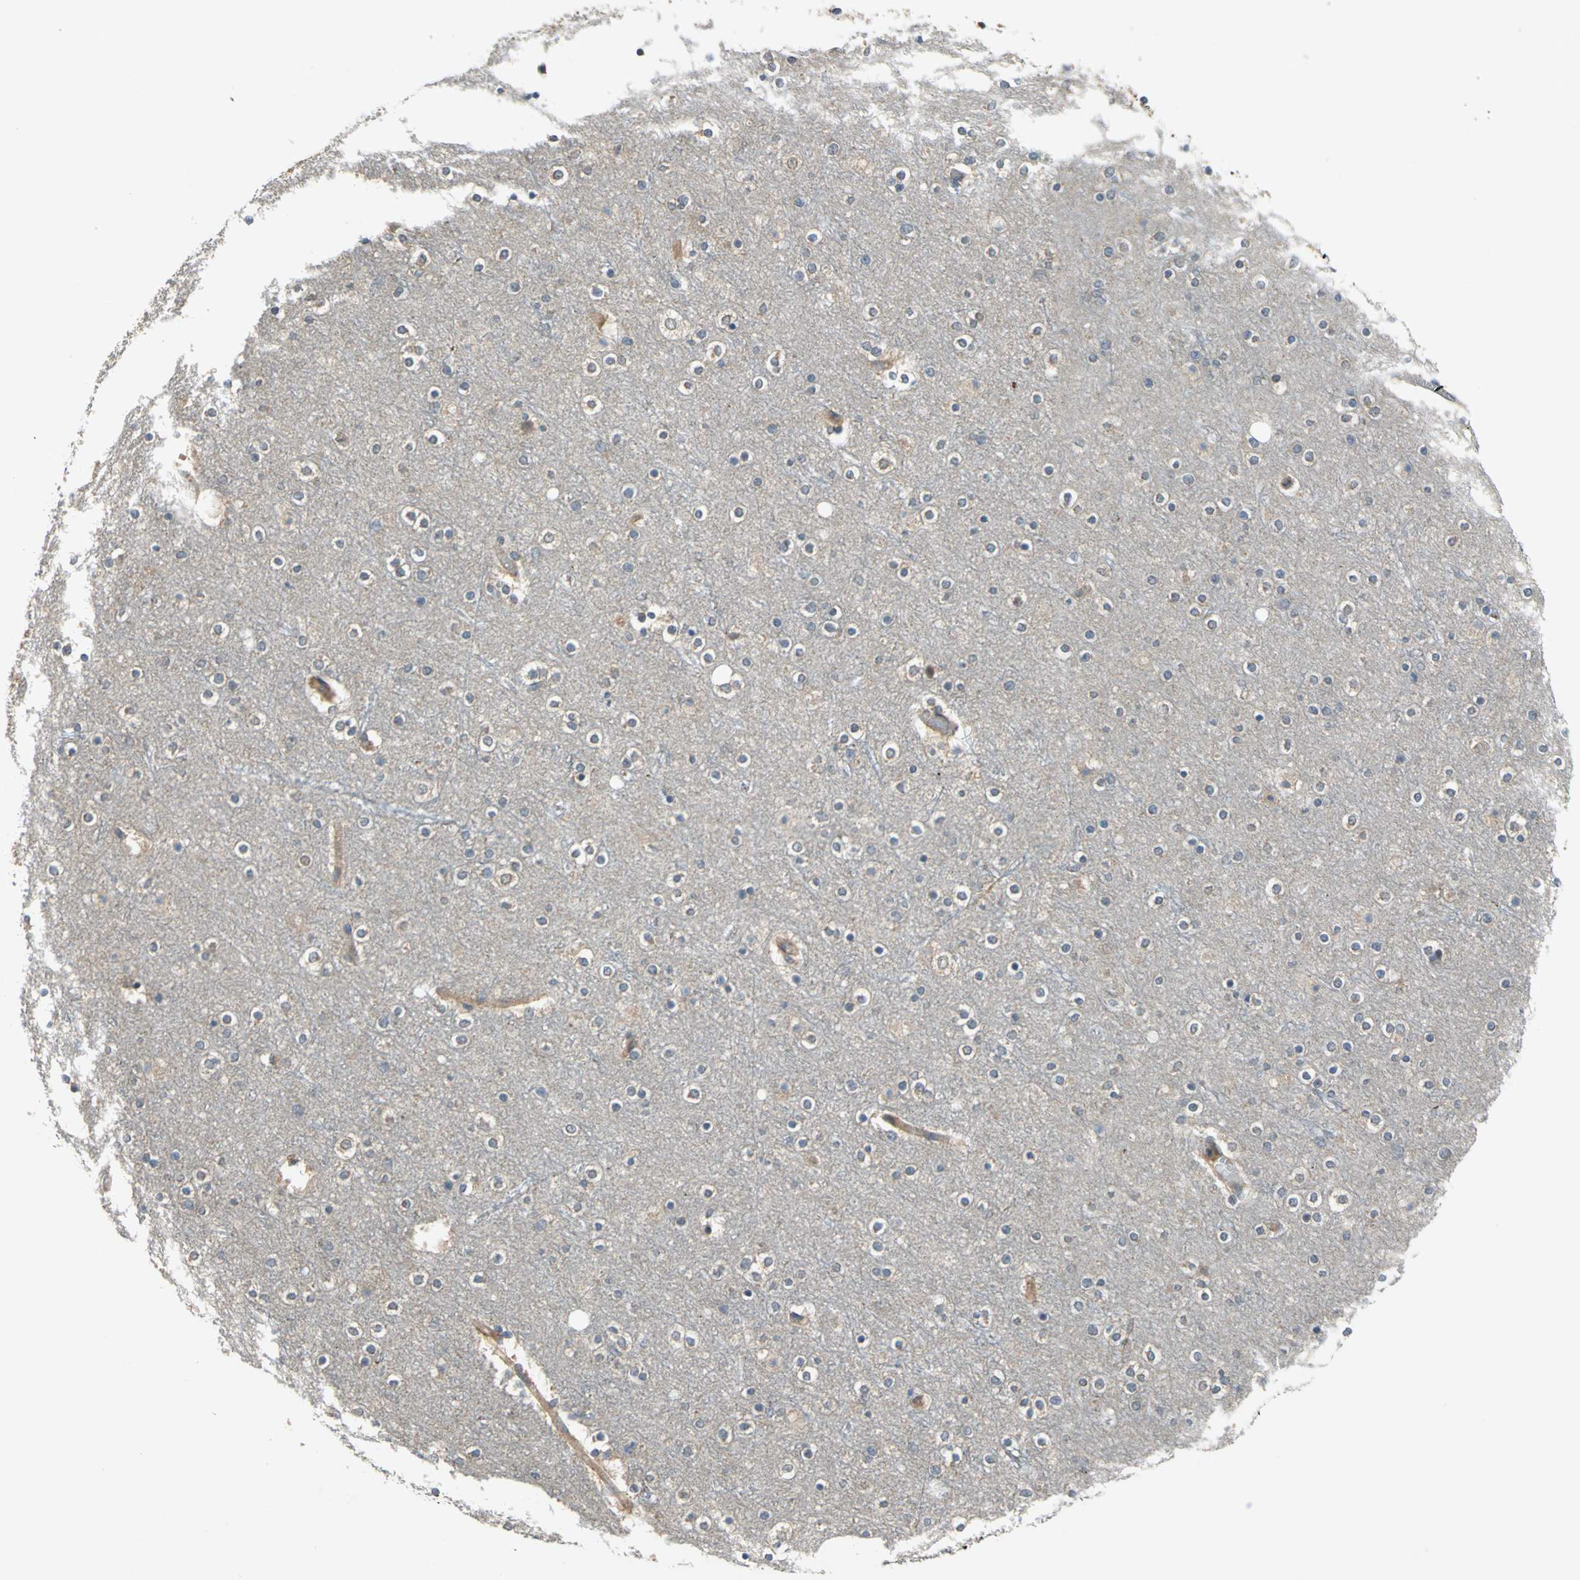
{"staining": {"intensity": "negative", "quantity": "none", "location": "none"}, "tissue": "cerebral cortex", "cell_type": "Endothelial cells", "image_type": "normal", "snomed": [{"axis": "morphology", "description": "Normal tissue, NOS"}, {"axis": "topography", "description": "Cerebral cortex"}], "caption": "The IHC histopathology image has no significant expression in endothelial cells of cerebral cortex.", "gene": "EMCN", "patient": {"sex": "female", "age": 54}}